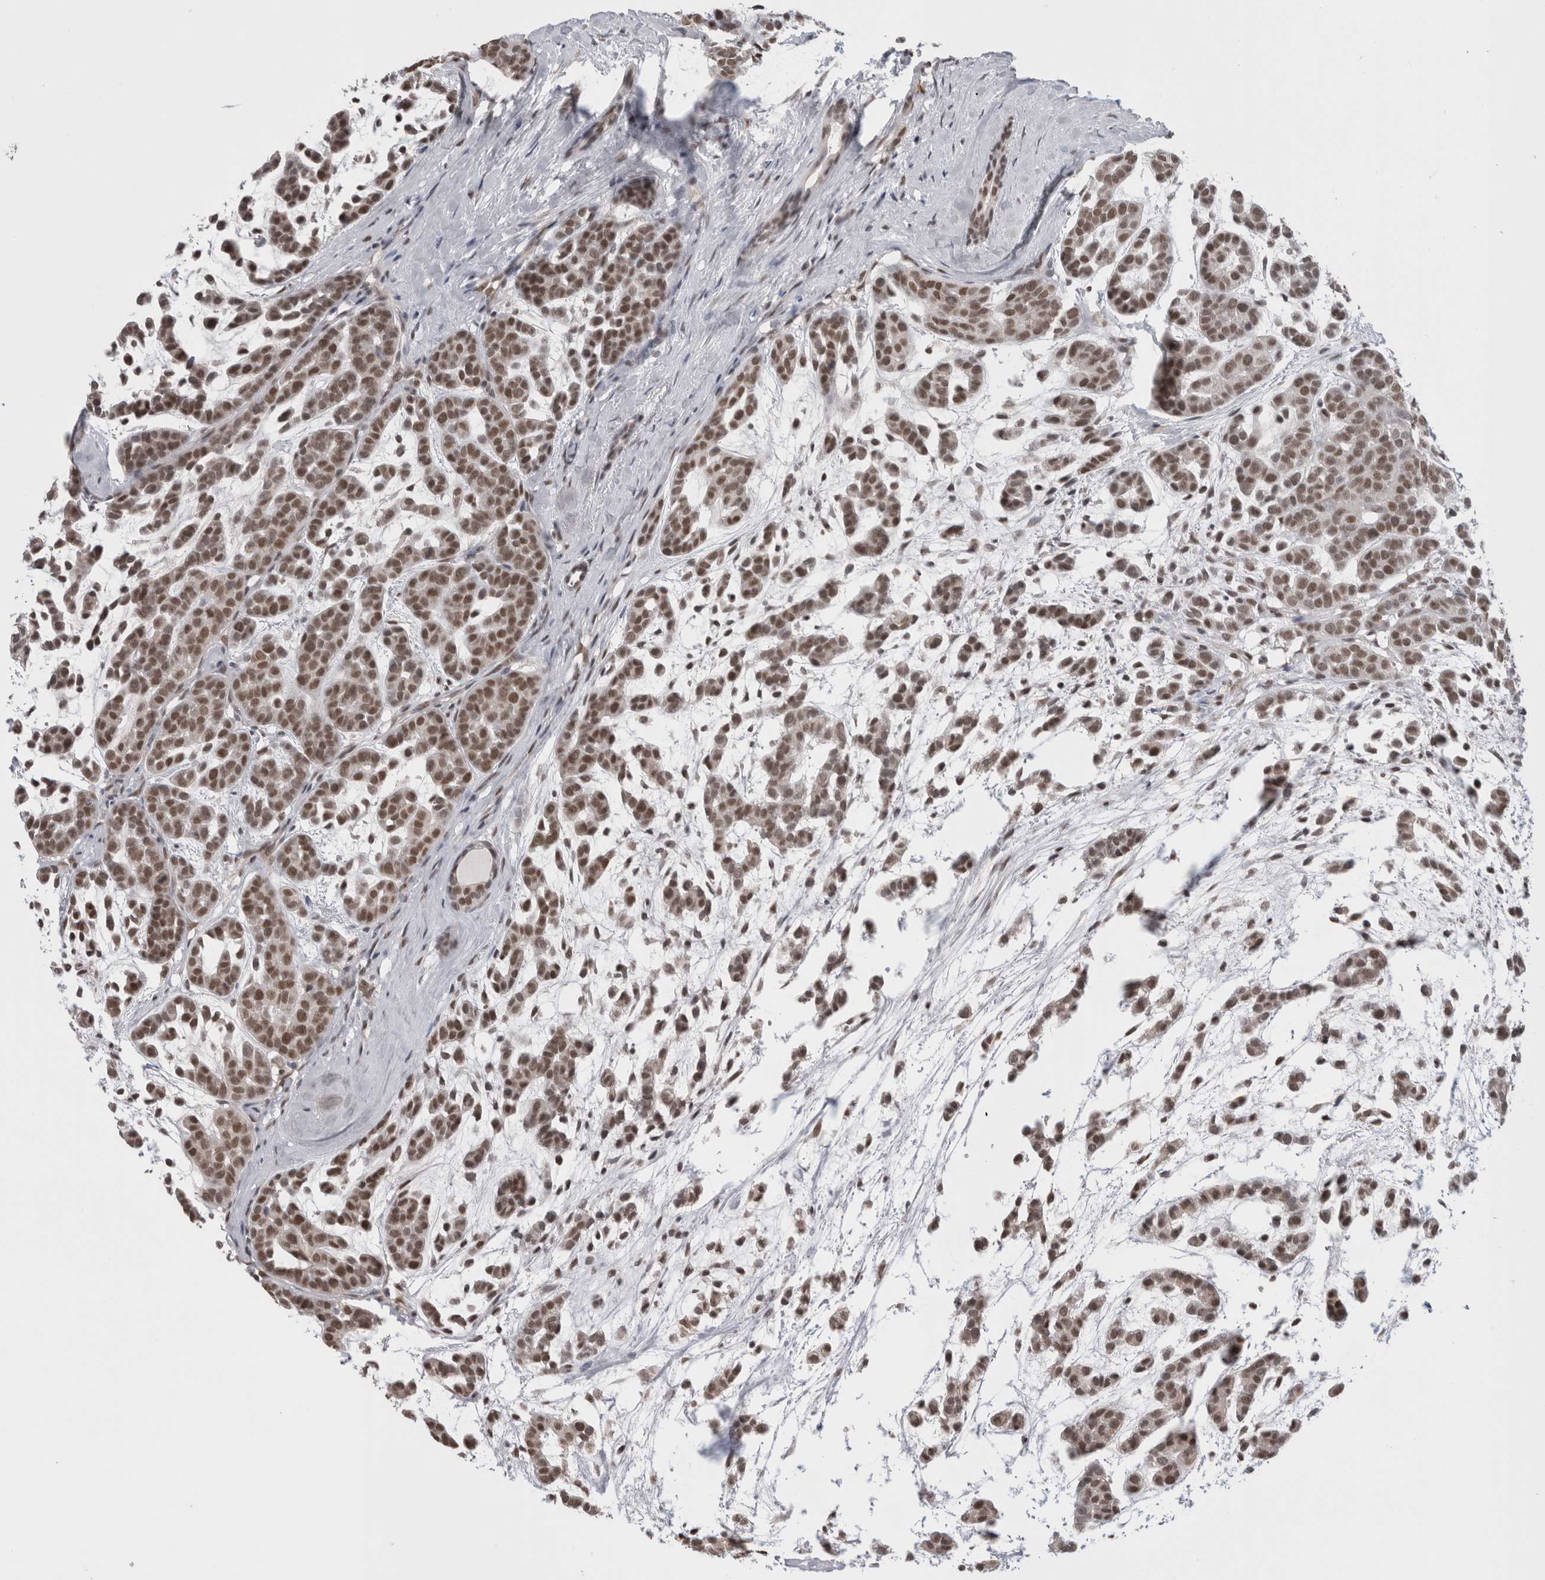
{"staining": {"intensity": "moderate", "quantity": ">75%", "location": "nuclear"}, "tissue": "head and neck cancer", "cell_type": "Tumor cells", "image_type": "cancer", "snomed": [{"axis": "morphology", "description": "Adenocarcinoma, NOS"}, {"axis": "morphology", "description": "Adenoma, NOS"}, {"axis": "topography", "description": "Head-Neck"}], "caption": "Immunohistochemical staining of head and neck cancer (adenocarcinoma) reveals medium levels of moderate nuclear staining in approximately >75% of tumor cells. The staining was performed using DAB (3,3'-diaminobenzidine), with brown indicating positive protein expression. Nuclei are stained blue with hematoxylin.", "gene": "DAXX", "patient": {"sex": "female", "age": 55}}